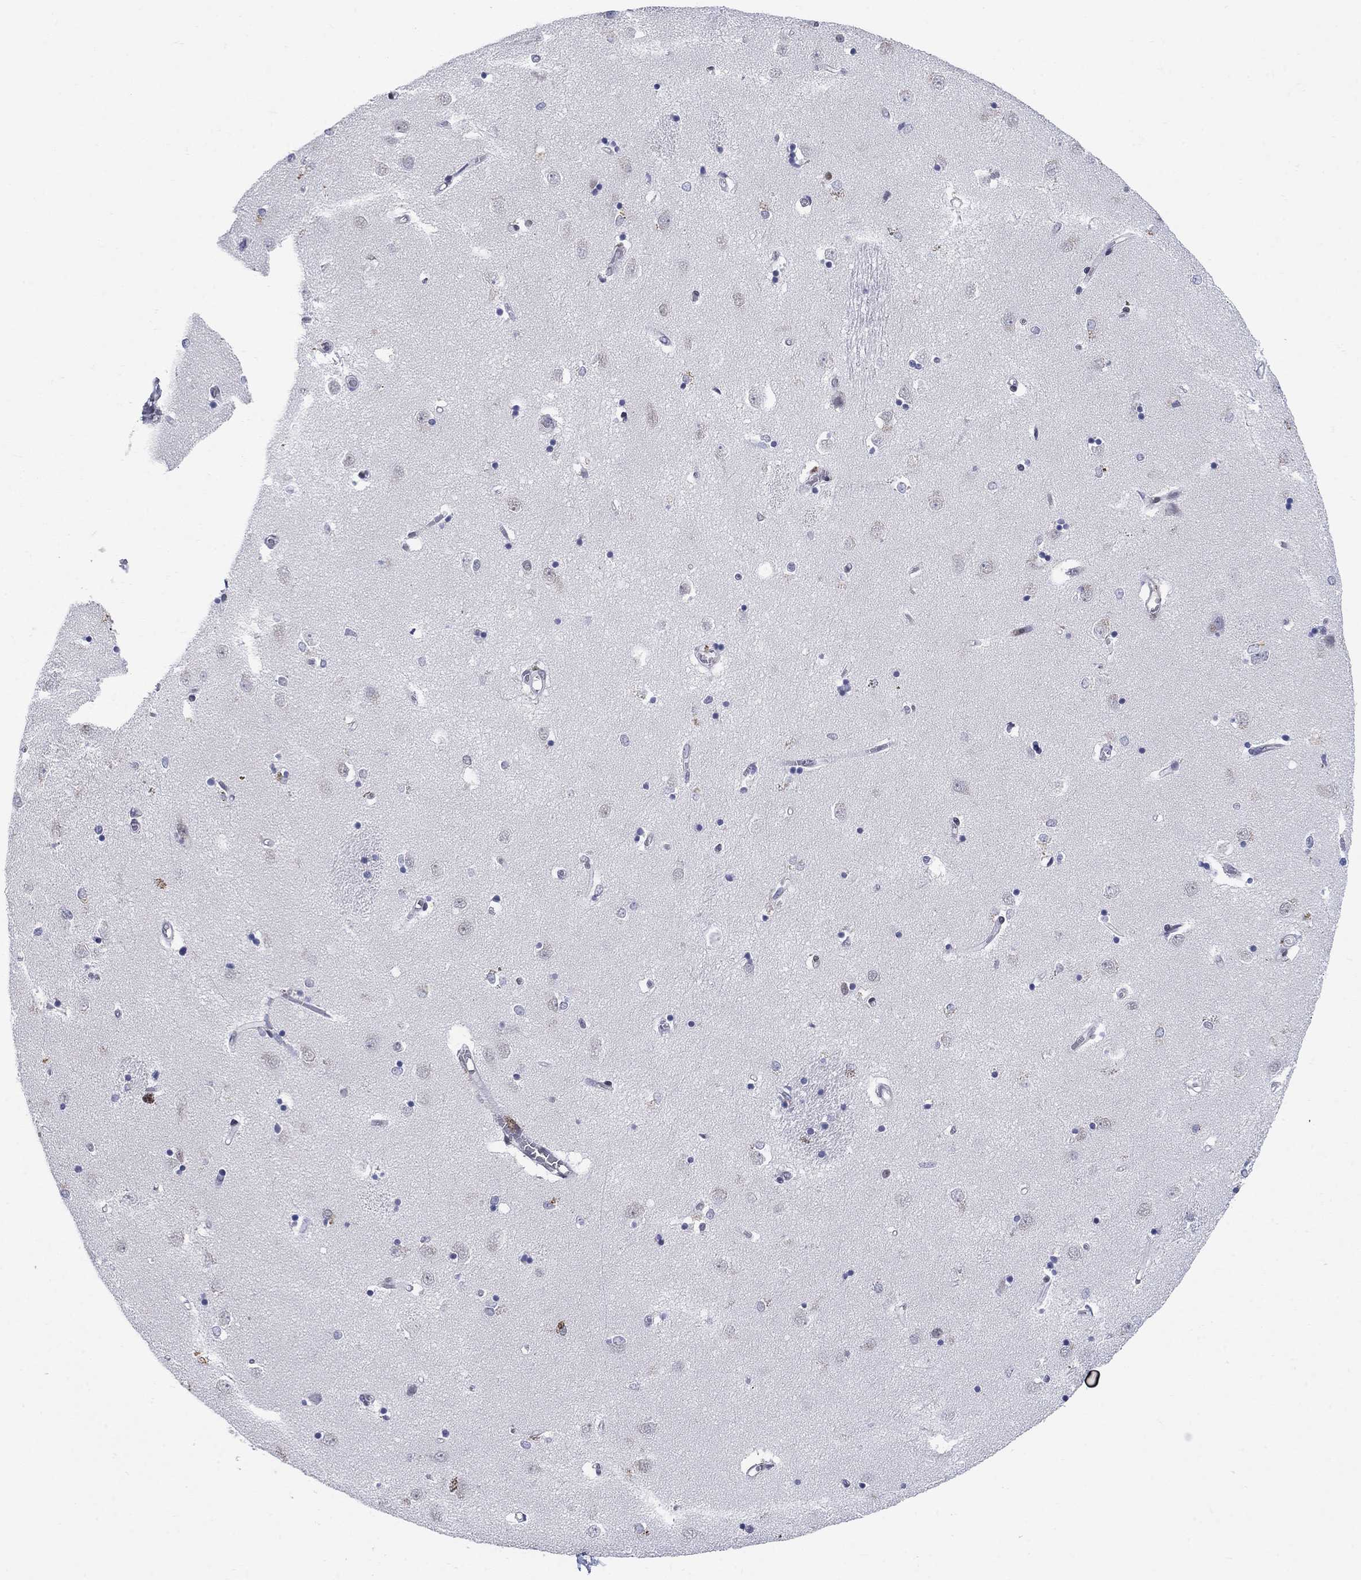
{"staining": {"intensity": "negative", "quantity": "none", "location": "none"}, "tissue": "caudate", "cell_type": "Glial cells", "image_type": "normal", "snomed": [{"axis": "morphology", "description": "Normal tissue, NOS"}, {"axis": "topography", "description": "Lateral ventricle wall"}], "caption": "Immunohistochemistry (IHC) of normal human caudate displays no expression in glial cells. The staining is performed using DAB brown chromogen with nuclei counter-stained in using hematoxylin.", "gene": "CENPE", "patient": {"sex": "male", "age": 54}}